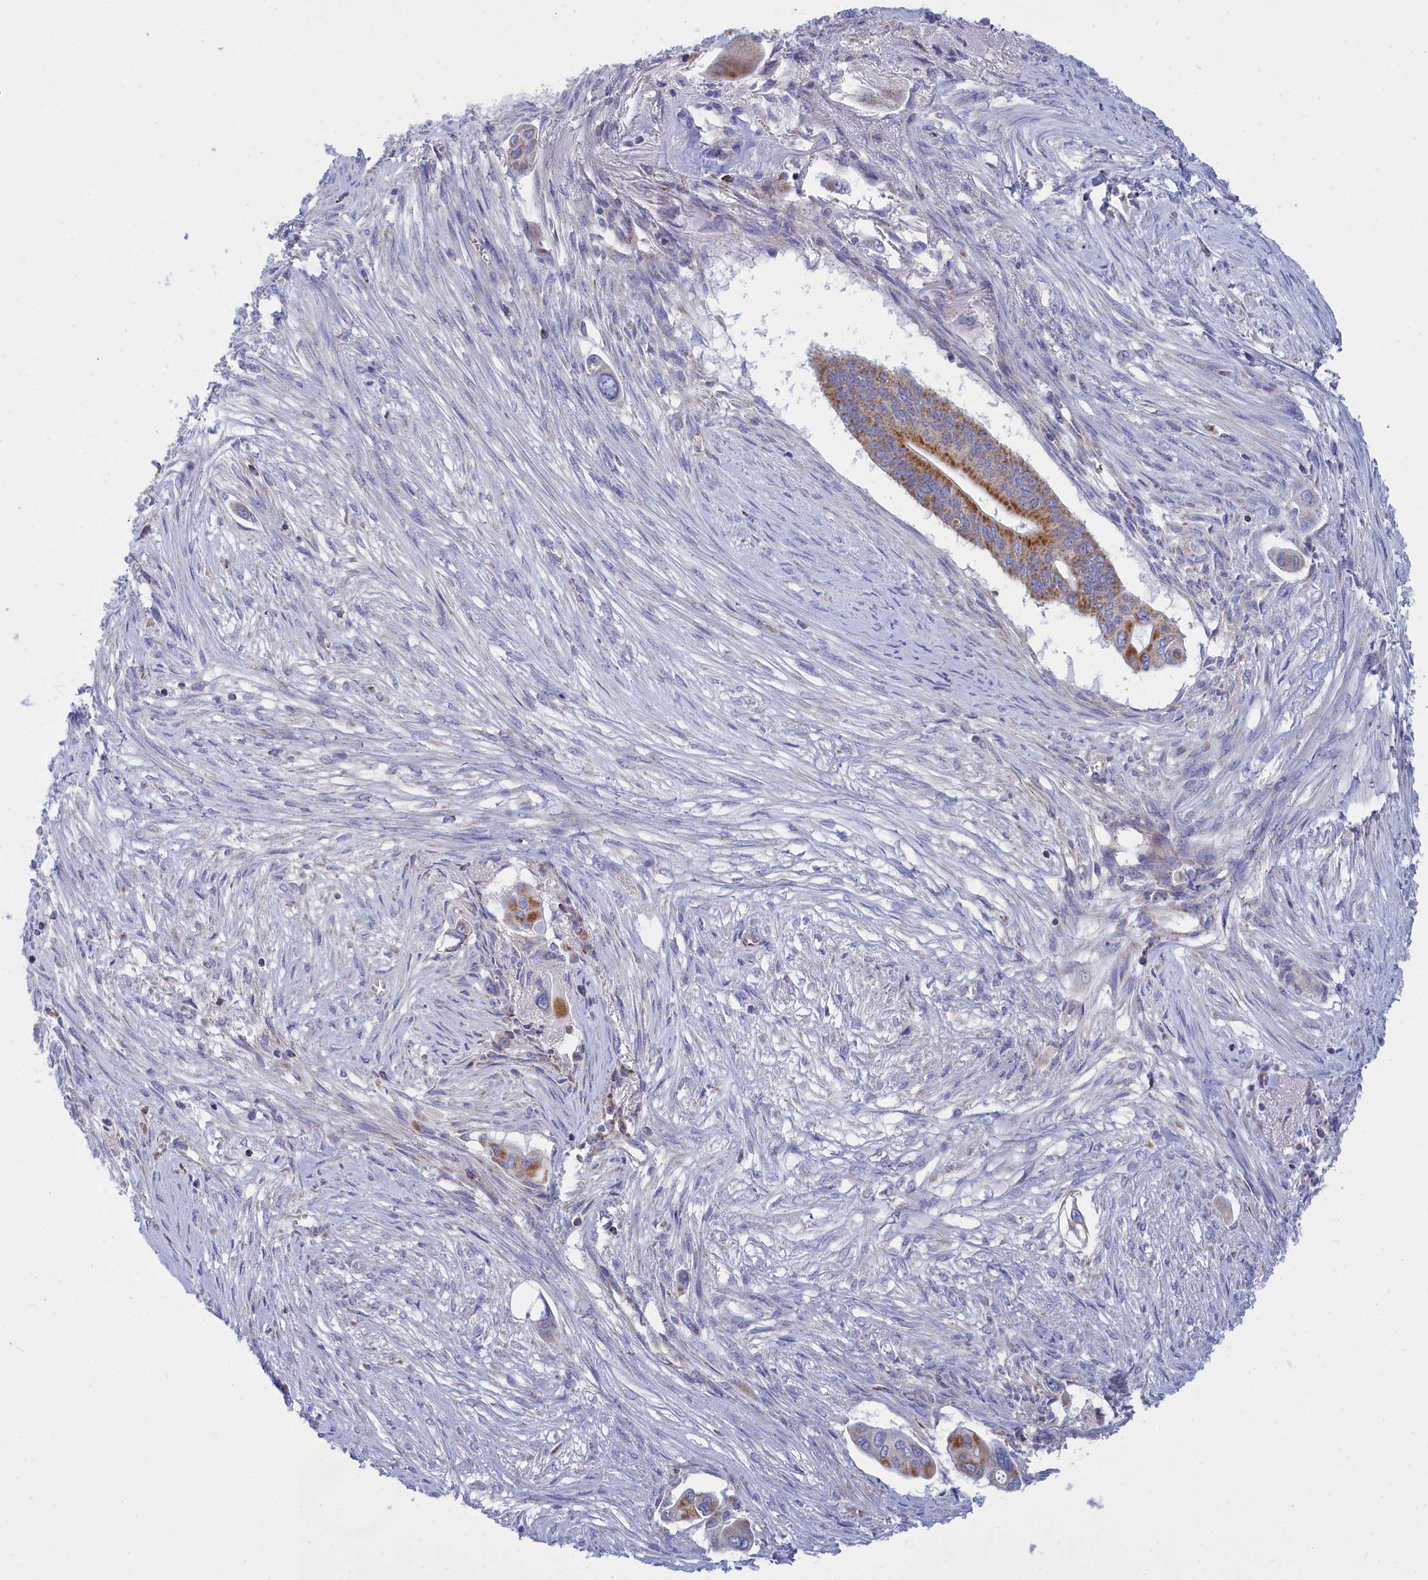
{"staining": {"intensity": "strong", "quantity": ">75%", "location": "cytoplasmic/membranous"}, "tissue": "pancreatic cancer", "cell_type": "Tumor cells", "image_type": "cancer", "snomed": [{"axis": "morphology", "description": "Adenocarcinoma, NOS"}, {"axis": "topography", "description": "Pancreas"}], "caption": "A high-resolution photomicrograph shows IHC staining of pancreatic cancer (adenocarcinoma), which displays strong cytoplasmic/membranous expression in about >75% of tumor cells.", "gene": "CCRL2", "patient": {"sex": "male", "age": 68}}